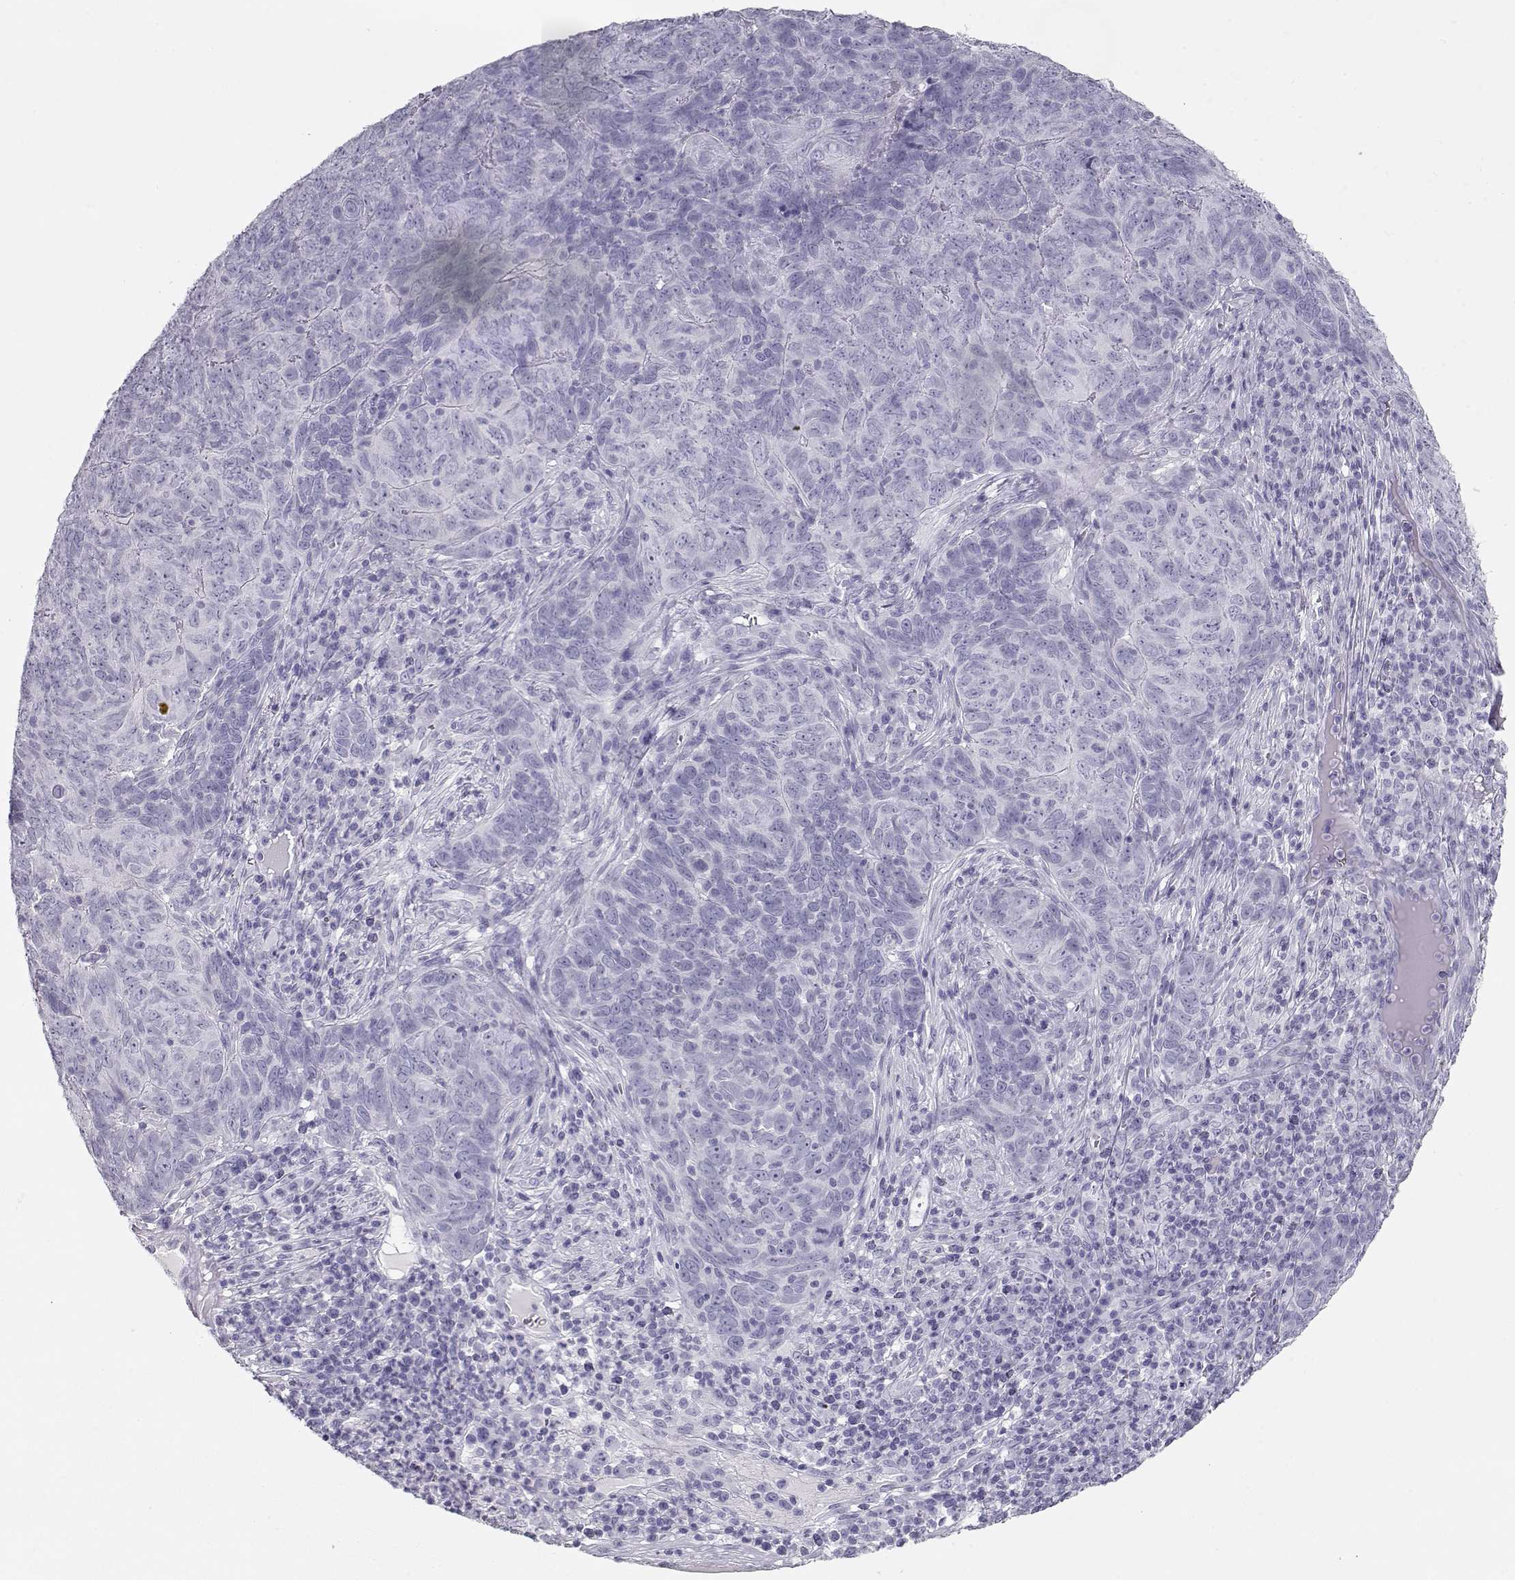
{"staining": {"intensity": "negative", "quantity": "none", "location": "none"}, "tissue": "skin cancer", "cell_type": "Tumor cells", "image_type": "cancer", "snomed": [{"axis": "morphology", "description": "Squamous cell carcinoma, NOS"}, {"axis": "topography", "description": "Skin"}, {"axis": "topography", "description": "Anal"}], "caption": "DAB (3,3'-diaminobenzidine) immunohistochemical staining of human squamous cell carcinoma (skin) reveals no significant expression in tumor cells.", "gene": "MAGEC1", "patient": {"sex": "female", "age": 51}}